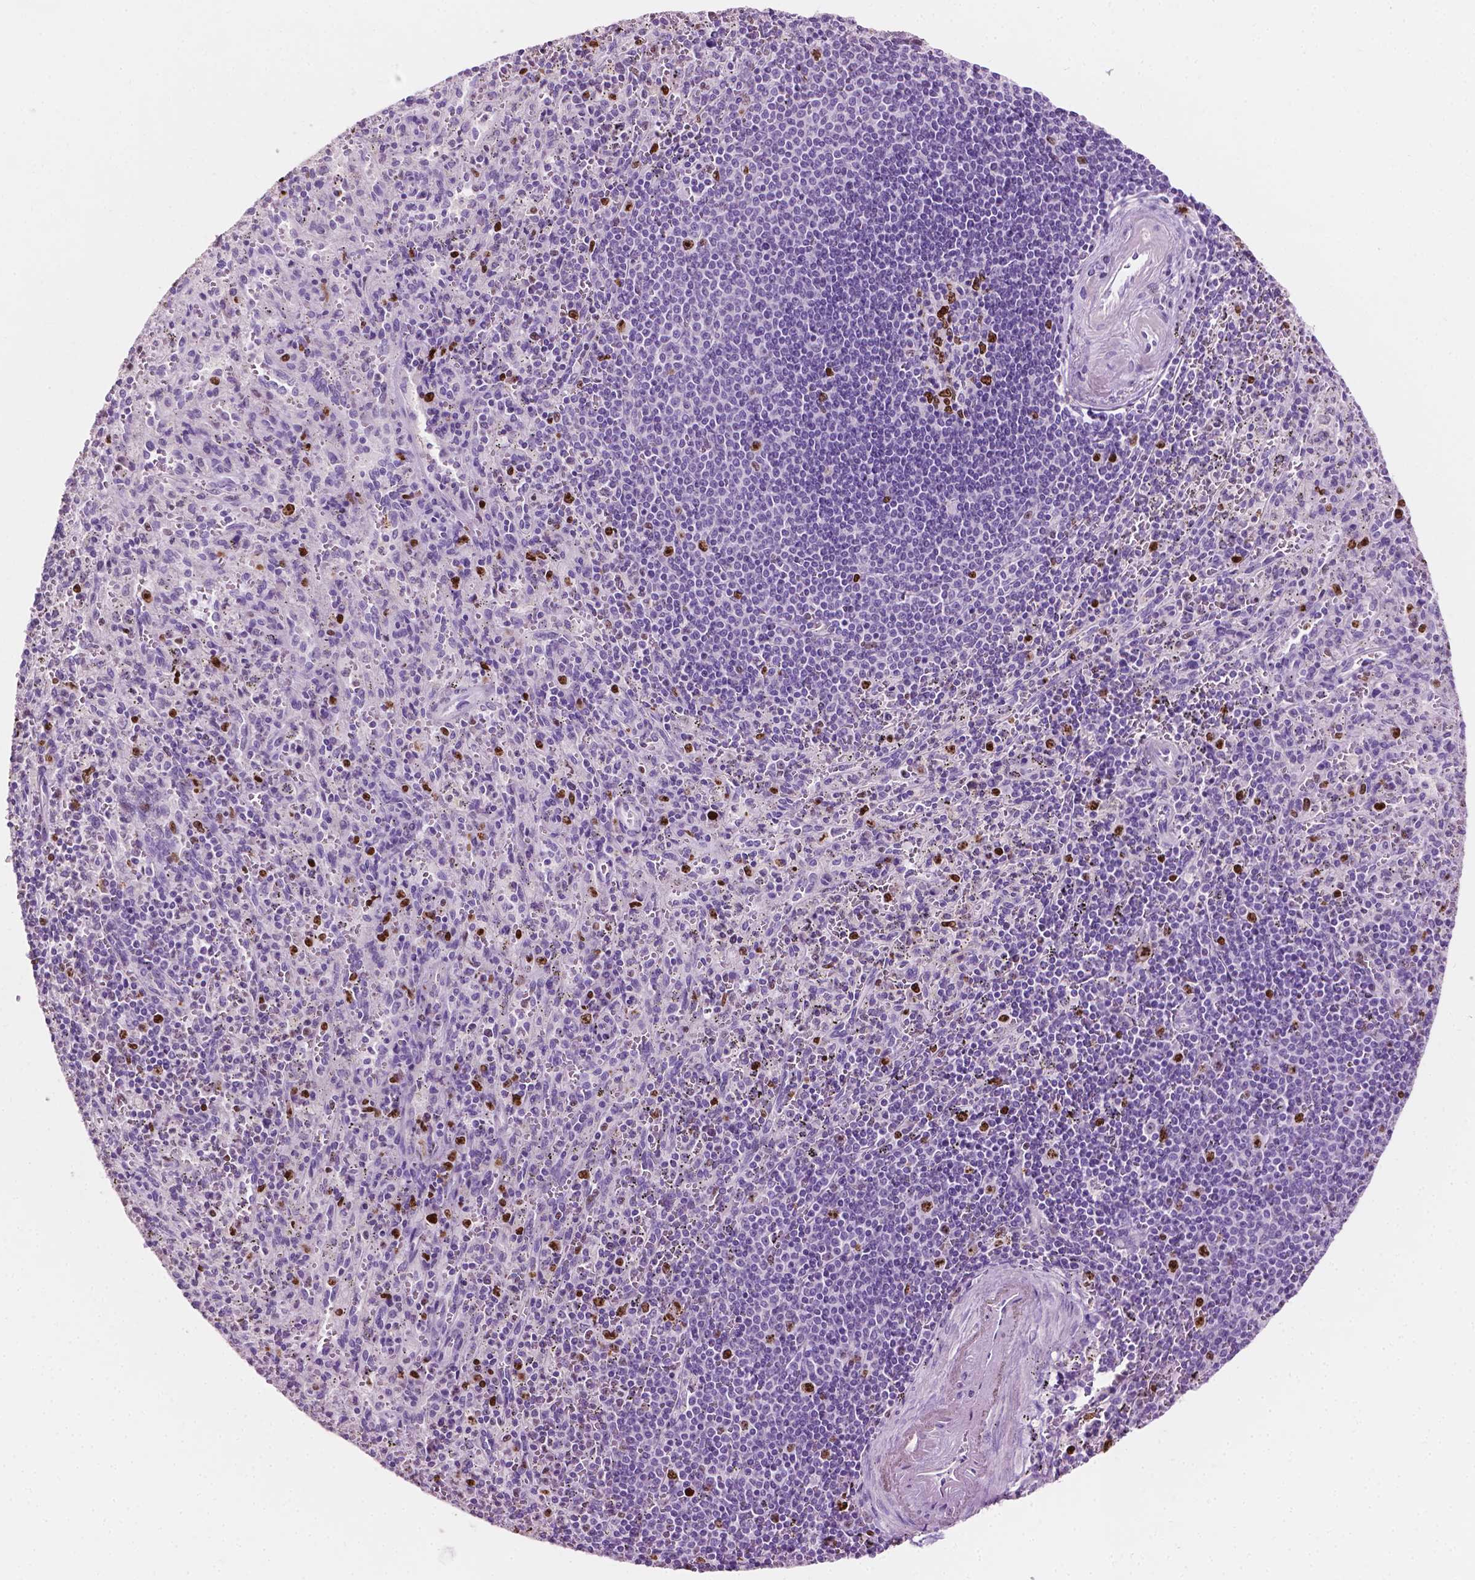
{"staining": {"intensity": "strong", "quantity": "<25%", "location": "nuclear"}, "tissue": "spleen", "cell_type": "Cells in red pulp", "image_type": "normal", "snomed": [{"axis": "morphology", "description": "Normal tissue, NOS"}, {"axis": "topography", "description": "Spleen"}], "caption": "Strong nuclear protein expression is identified in about <25% of cells in red pulp in spleen. Ihc stains the protein in brown and the nuclei are stained blue.", "gene": "SIAH2", "patient": {"sex": "male", "age": 57}}